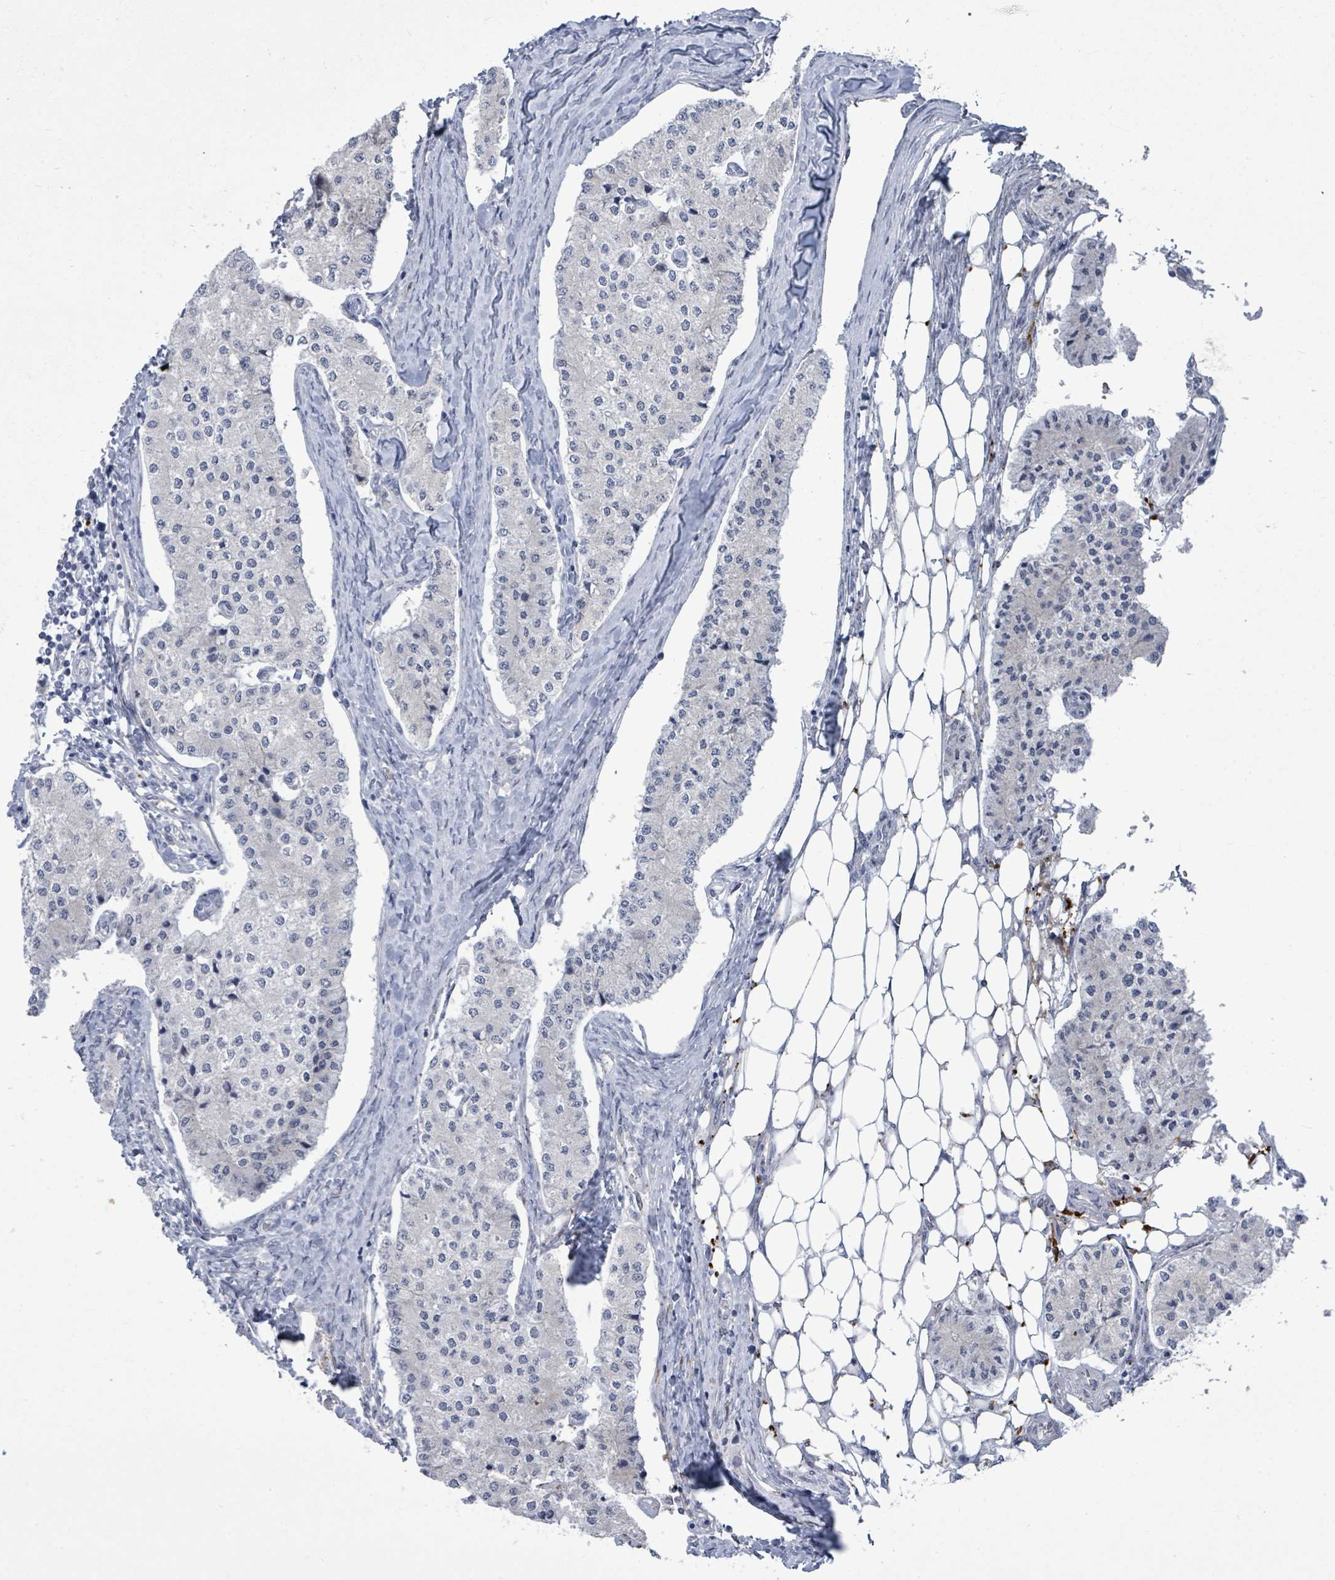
{"staining": {"intensity": "negative", "quantity": "none", "location": "none"}, "tissue": "carcinoid", "cell_type": "Tumor cells", "image_type": "cancer", "snomed": [{"axis": "morphology", "description": "Carcinoid, malignant, NOS"}, {"axis": "topography", "description": "Colon"}], "caption": "Tumor cells show no significant protein staining in carcinoid.", "gene": "CT45A5", "patient": {"sex": "female", "age": 52}}